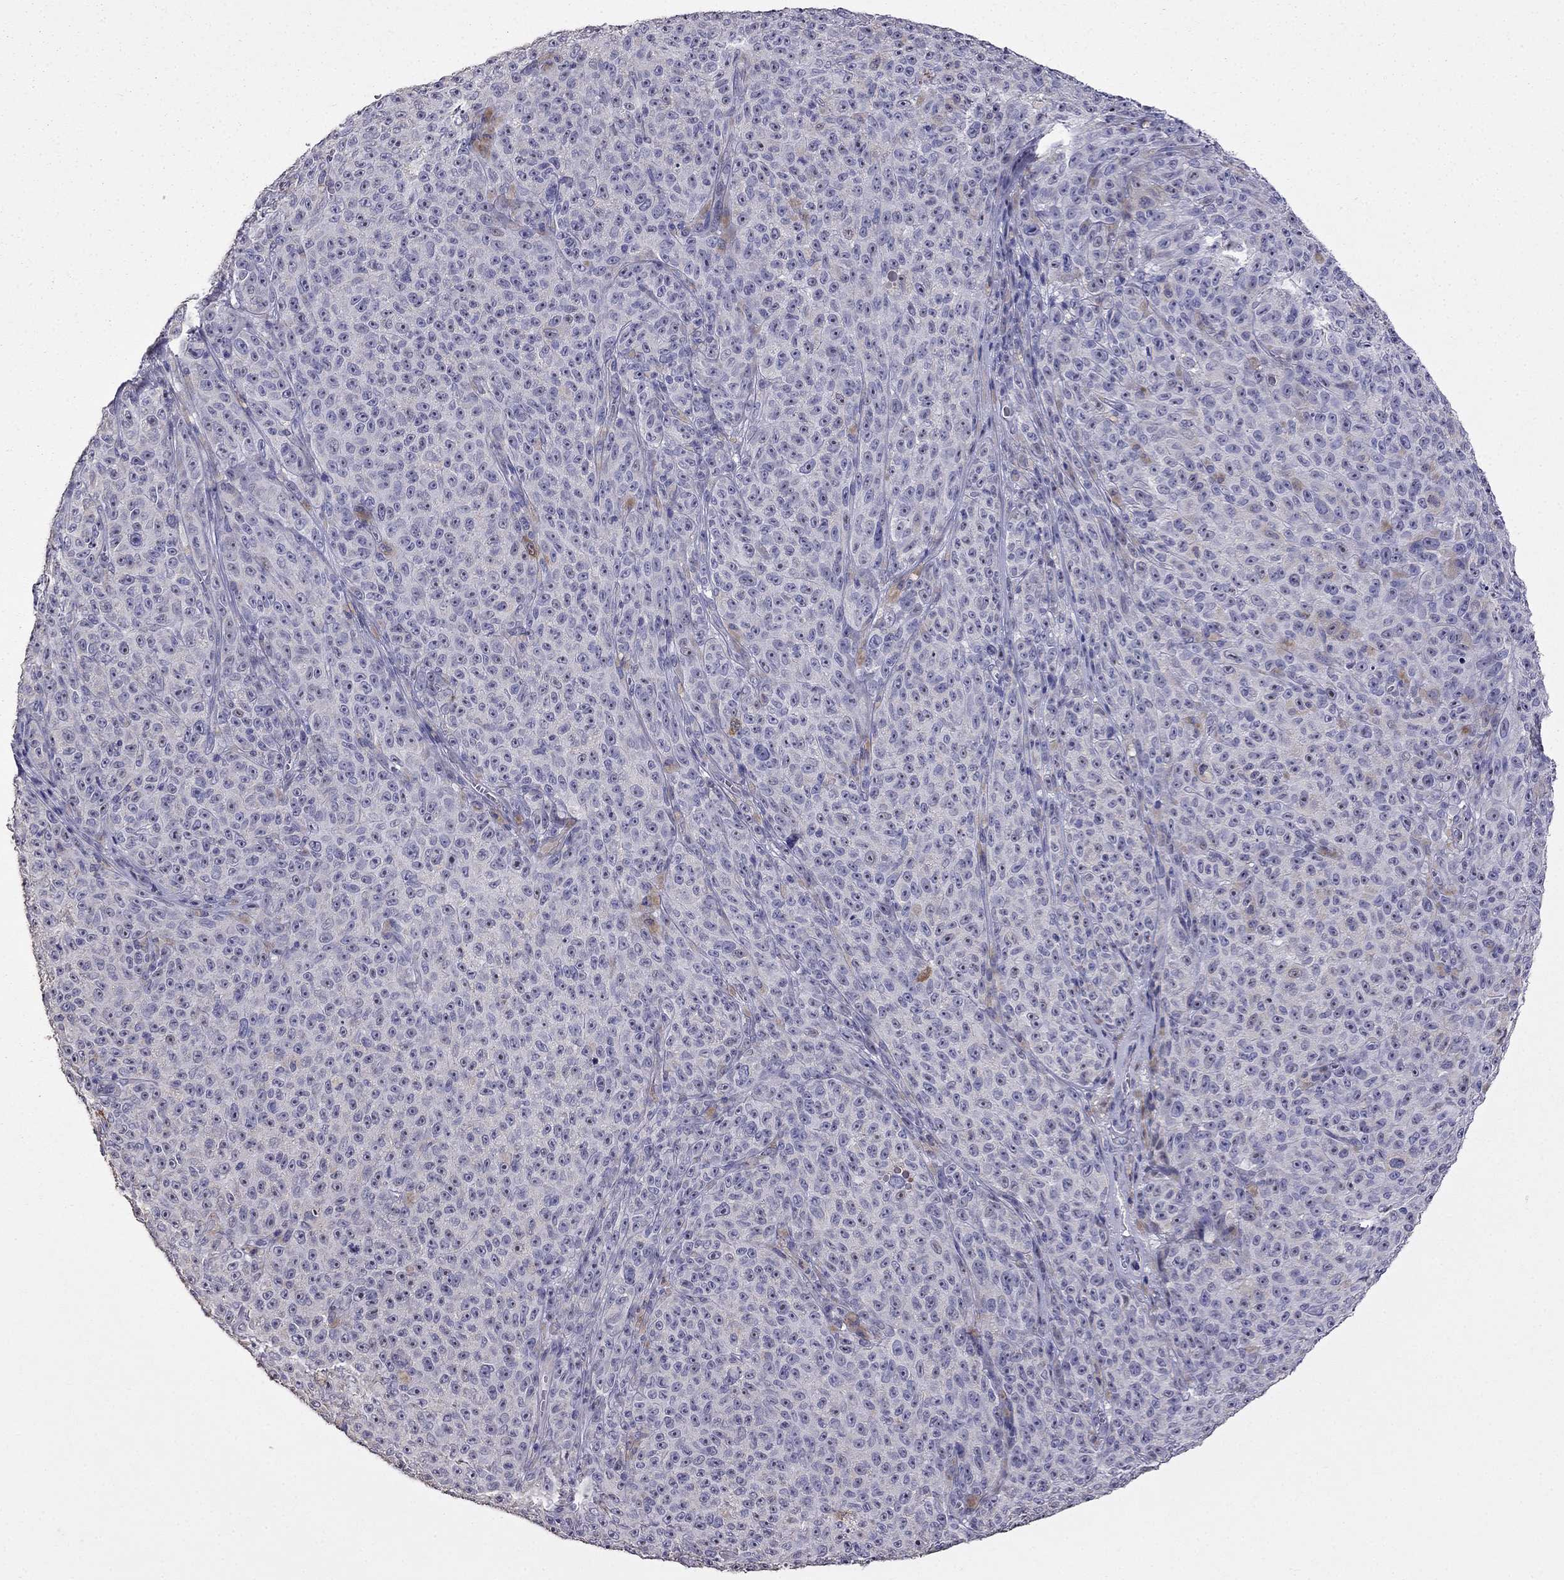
{"staining": {"intensity": "weak", "quantity": "<25%", "location": "cytoplasmic/membranous"}, "tissue": "melanoma", "cell_type": "Tumor cells", "image_type": "cancer", "snomed": [{"axis": "morphology", "description": "Malignant melanoma, NOS"}, {"axis": "topography", "description": "Skin"}], "caption": "Immunohistochemistry (IHC) of human melanoma exhibits no staining in tumor cells.", "gene": "AK5", "patient": {"sex": "female", "age": 82}}